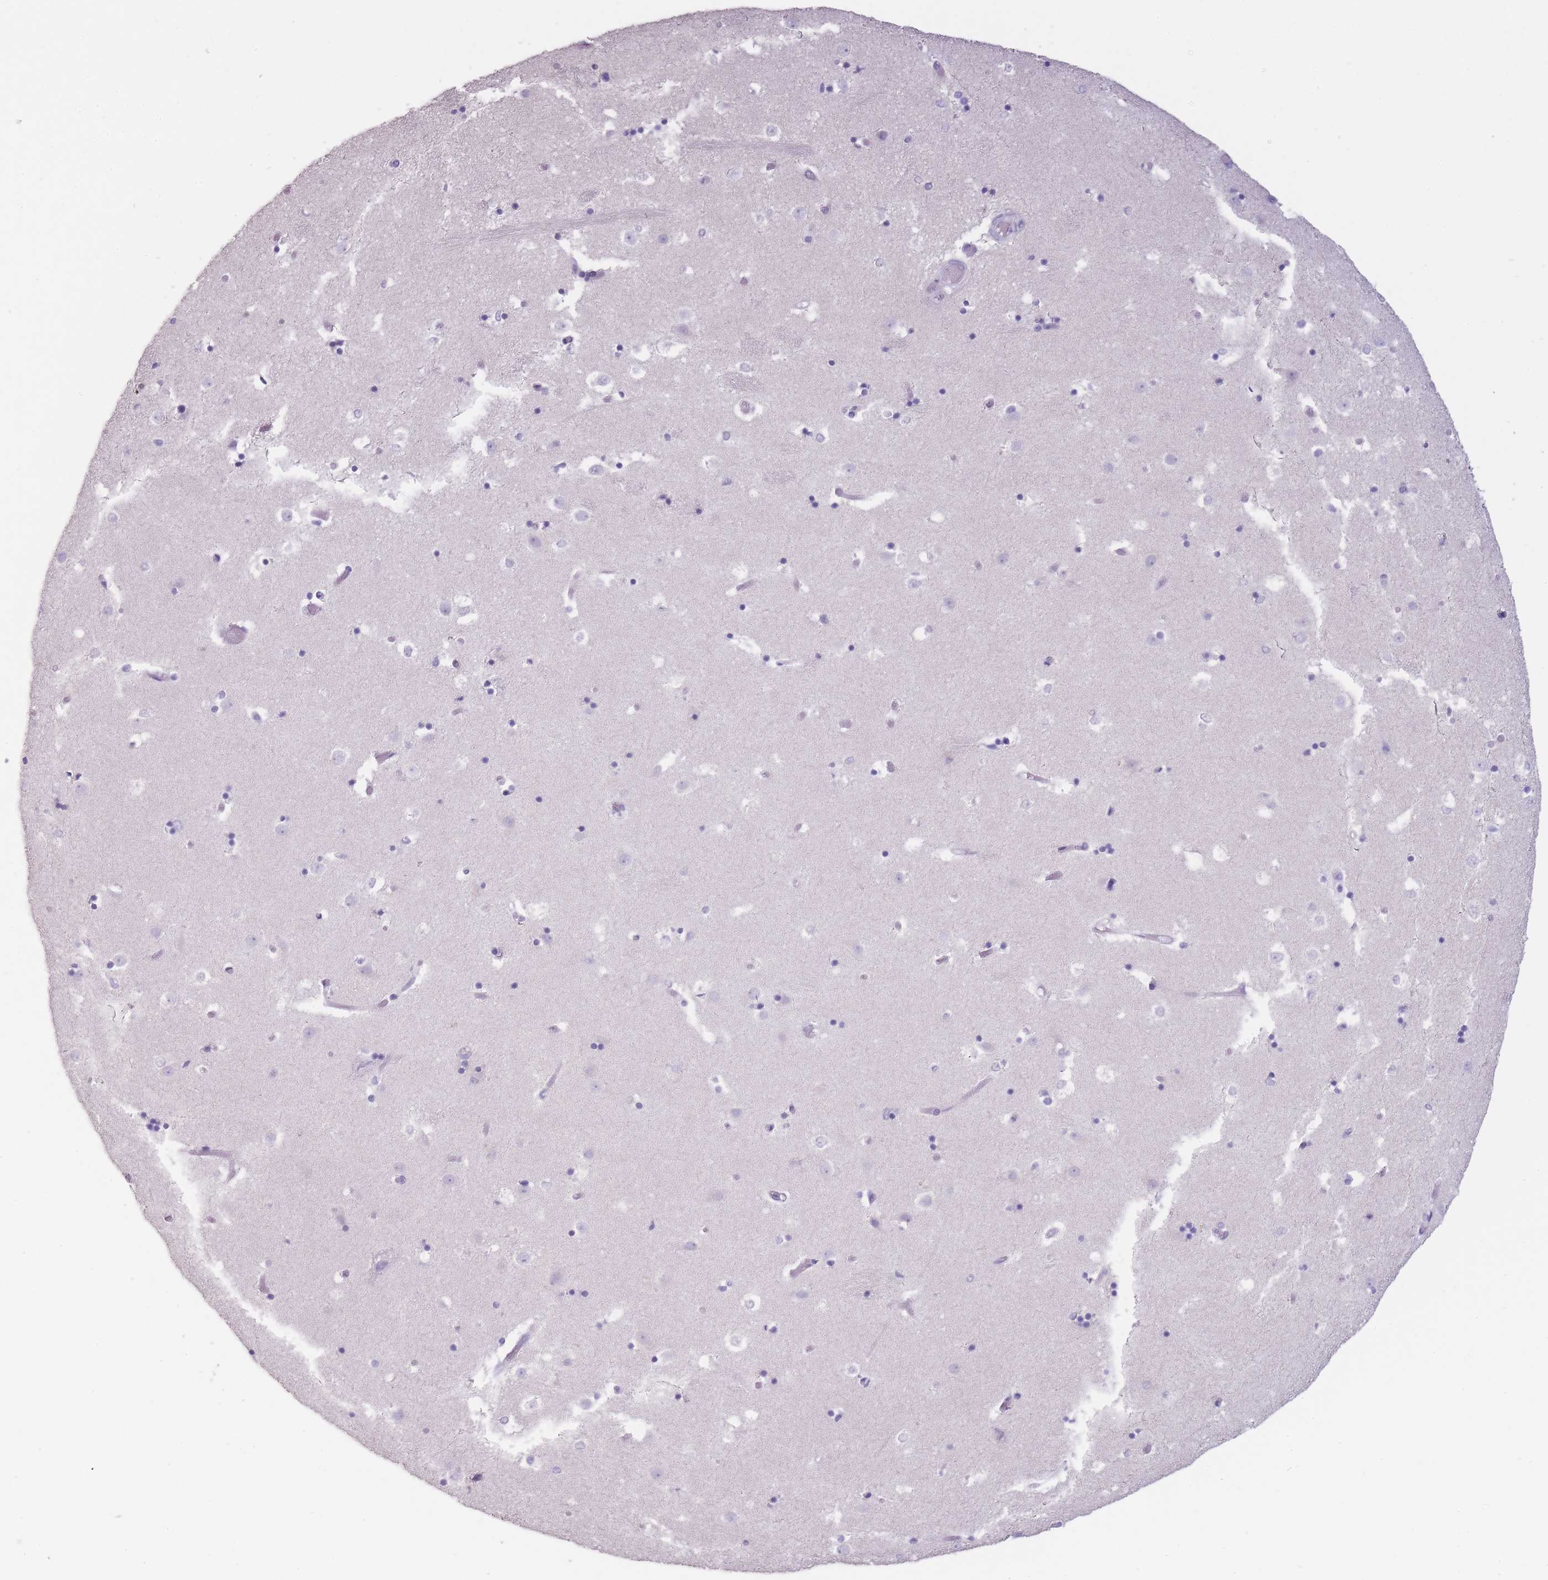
{"staining": {"intensity": "negative", "quantity": "none", "location": "none"}, "tissue": "caudate", "cell_type": "Glial cells", "image_type": "normal", "snomed": [{"axis": "morphology", "description": "Normal tissue, NOS"}, {"axis": "topography", "description": "Lateral ventricle wall"}], "caption": "IHC of normal caudate demonstrates no staining in glial cells.", "gene": "DCANP1", "patient": {"sex": "female", "age": 52}}